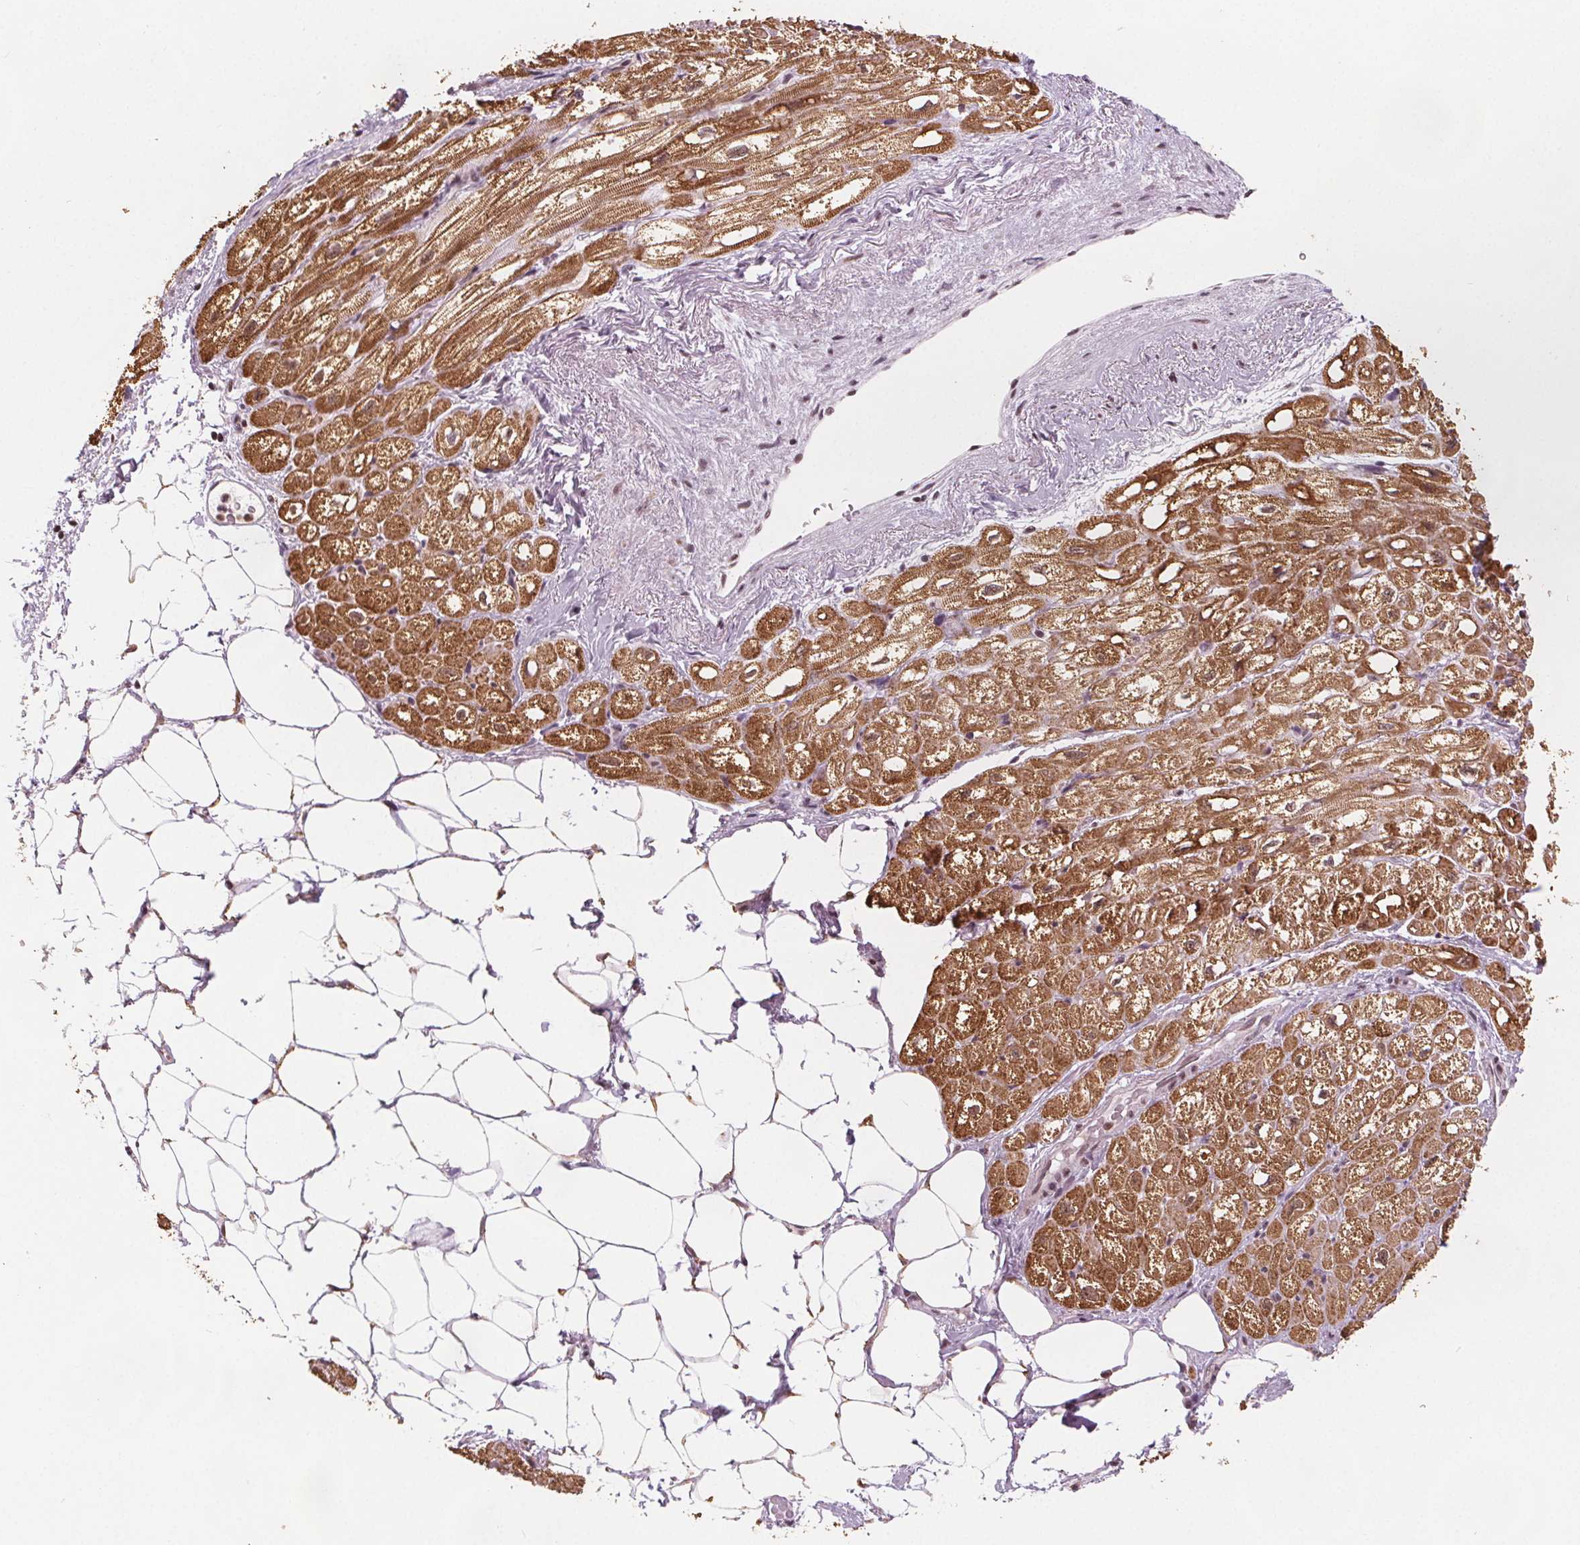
{"staining": {"intensity": "moderate", "quantity": ">75%", "location": "cytoplasmic/membranous"}, "tissue": "heart muscle", "cell_type": "Cardiomyocytes", "image_type": "normal", "snomed": [{"axis": "morphology", "description": "Normal tissue, NOS"}, {"axis": "topography", "description": "Heart"}], "caption": "Moderate cytoplasmic/membranous expression is seen in approximately >75% of cardiomyocytes in normal heart muscle. The staining is performed using DAB (3,3'-diaminobenzidine) brown chromogen to label protein expression. The nuclei are counter-stained blue using hematoxylin.", "gene": "DPM2", "patient": {"sex": "female", "age": 69}}